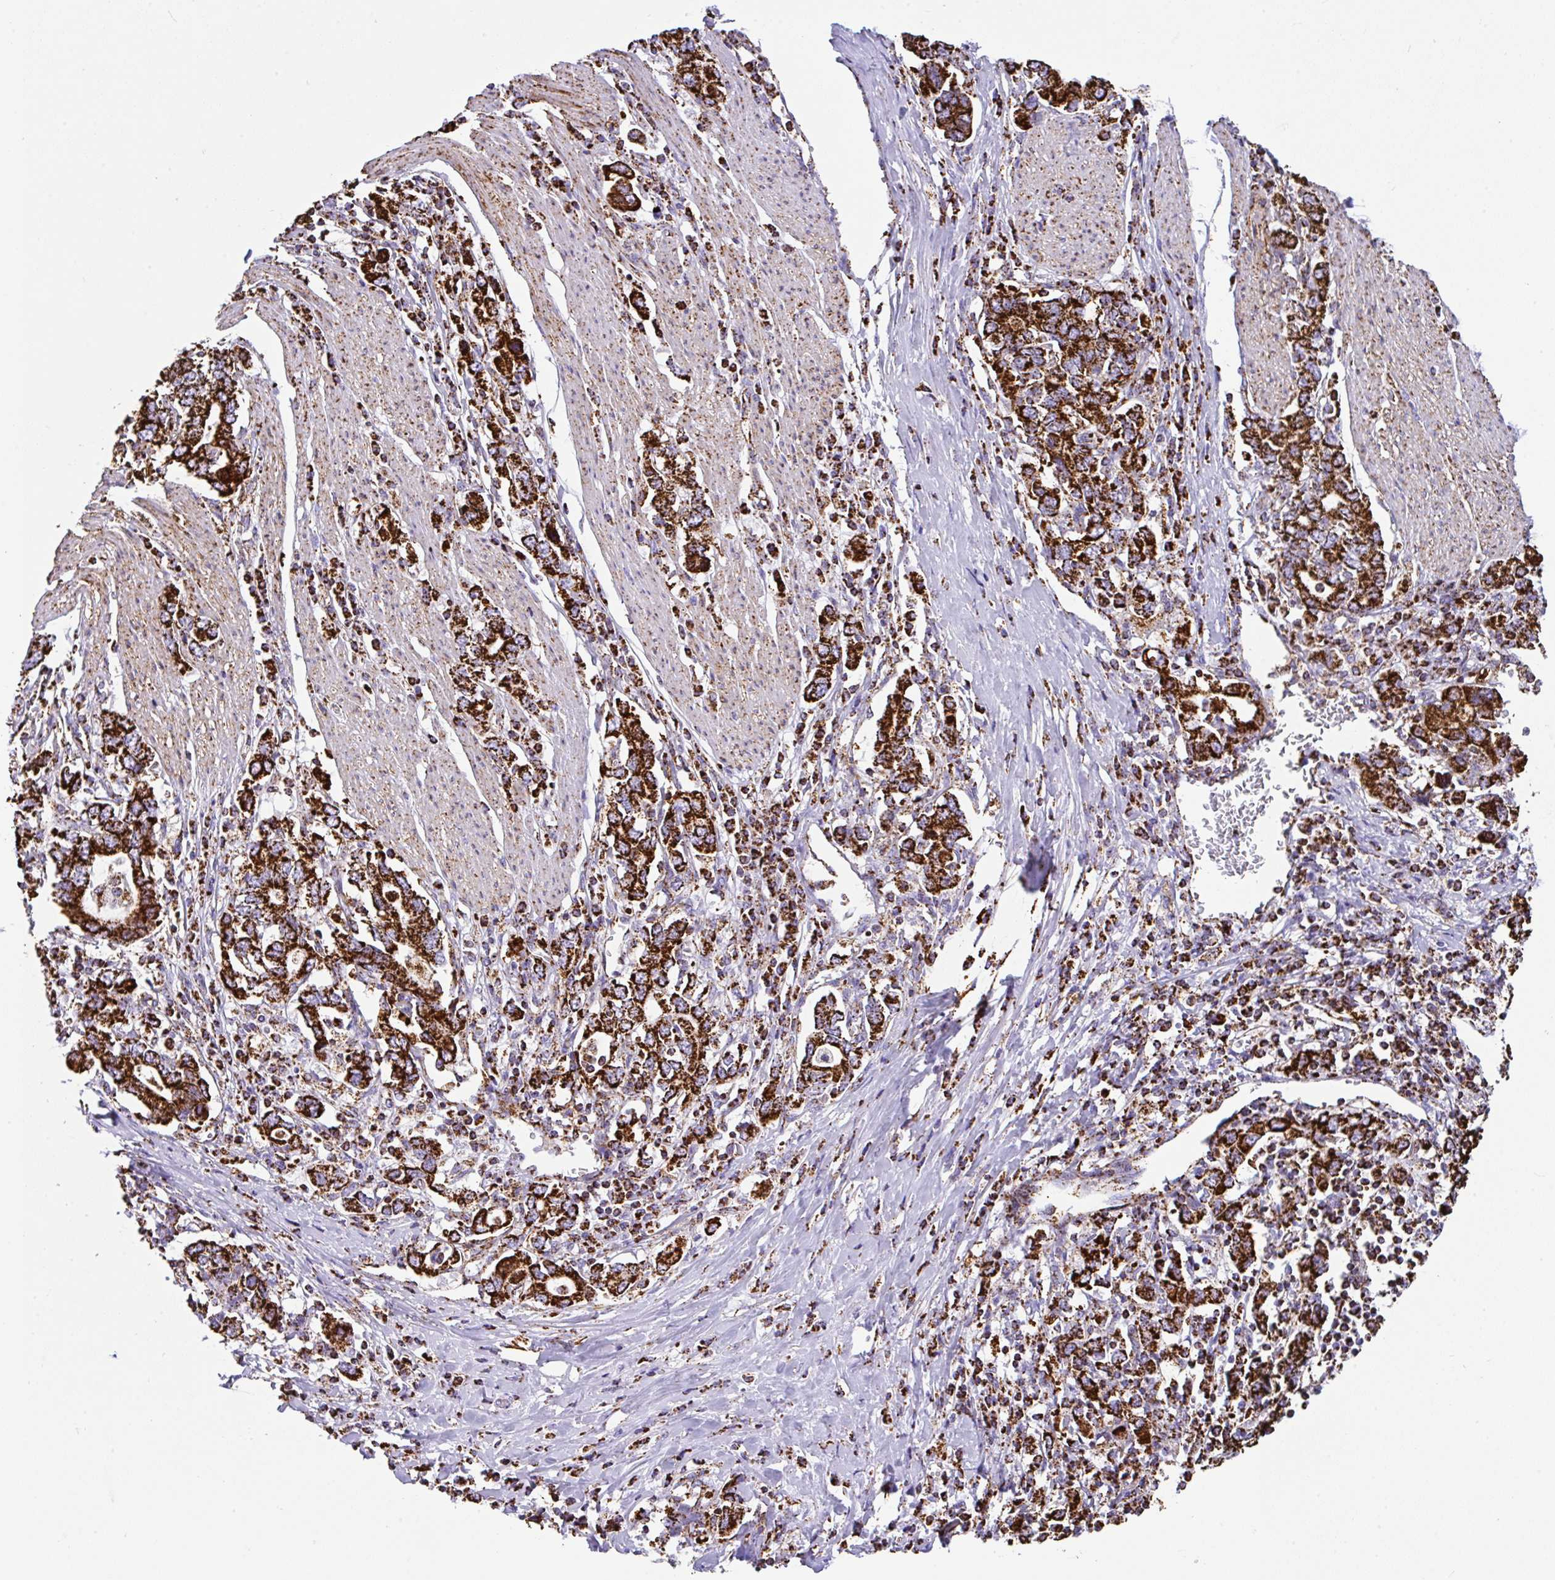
{"staining": {"intensity": "strong", "quantity": ">75%", "location": "cytoplasmic/membranous"}, "tissue": "stomach cancer", "cell_type": "Tumor cells", "image_type": "cancer", "snomed": [{"axis": "morphology", "description": "Adenocarcinoma, NOS"}, {"axis": "topography", "description": "Stomach, upper"}, {"axis": "topography", "description": "Stomach"}], "caption": "About >75% of tumor cells in human stomach cancer (adenocarcinoma) exhibit strong cytoplasmic/membranous protein positivity as visualized by brown immunohistochemical staining.", "gene": "ANKRD33B", "patient": {"sex": "male", "age": 62}}